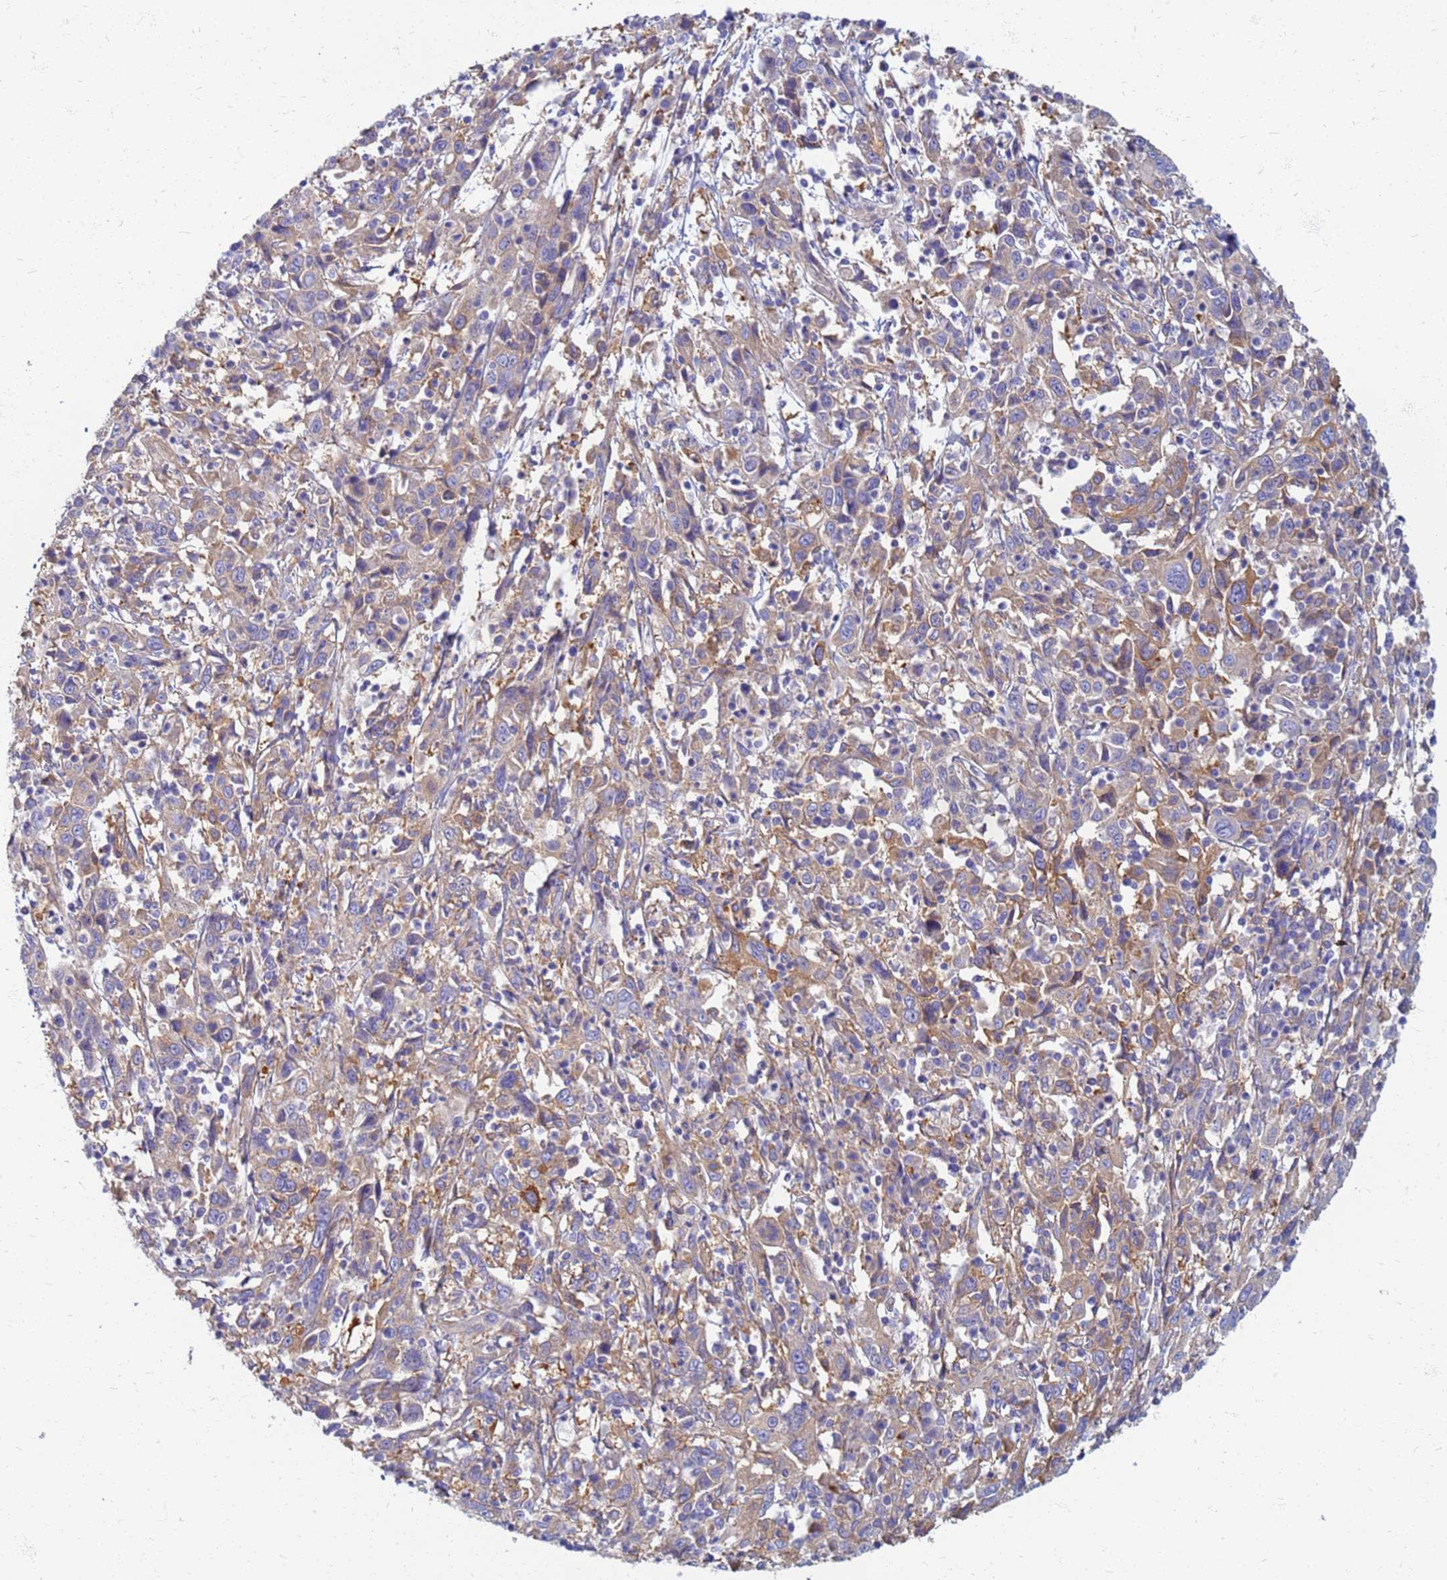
{"staining": {"intensity": "weak", "quantity": "<25%", "location": "cytoplasmic/membranous"}, "tissue": "cervical cancer", "cell_type": "Tumor cells", "image_type": "cancer", "snomed": [{"axis": "morphology", "description": "Squamous cell carcinoma, NOS"}, {"axis": "topography", "description": "Cervix"}], "caption": "An immunohistochemistry (IHC) micrograph of squamous cell carcinoma (cervical) is shown. There is no staining in tumor cells of squamous cell carcinoma (cervical). (Brightfield microscopy of DAB IHC at high magnification).", "gene": "EEA1", "patient": {"sex": "female", "age": 46}}